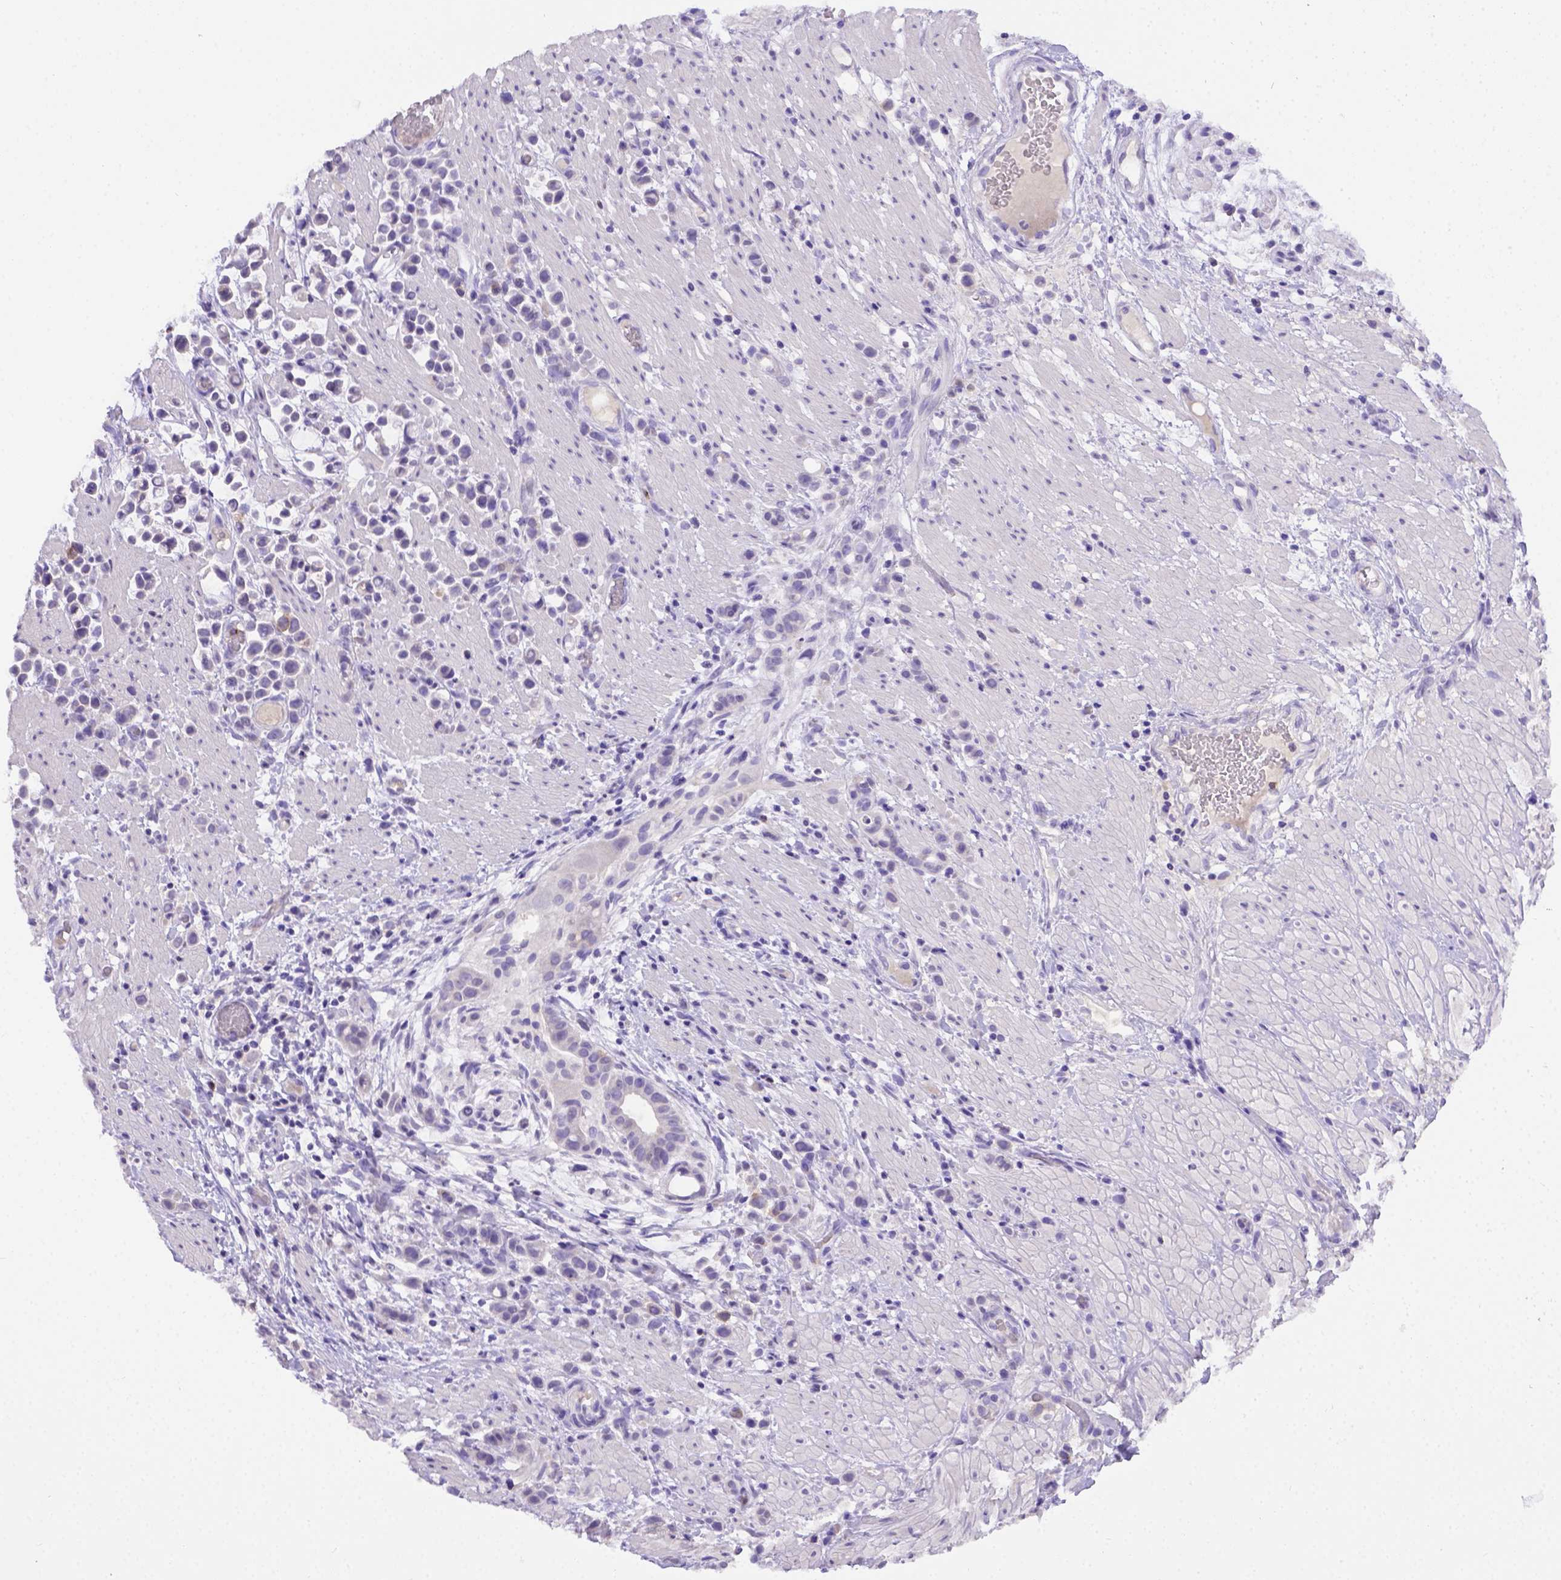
{"staining": {"intensity": "negative", "quantity": "none", "location": "none"}, "tissue": "stomach cancer", "cell_type": "Tumor cells", "image_type": "cancer", "snomed": [{"axis": "morphology", "description": "Adenocarcinoma, NOS"}, {"axis": "topography", "description": "Stomach"}], "caption": "Human adenocarcinoma (stomach) stained for a protein using IHC shows no positivity in tumor cells.", "gene": "B3GAT1", "patient": {"sex": "male", "age": 82}}